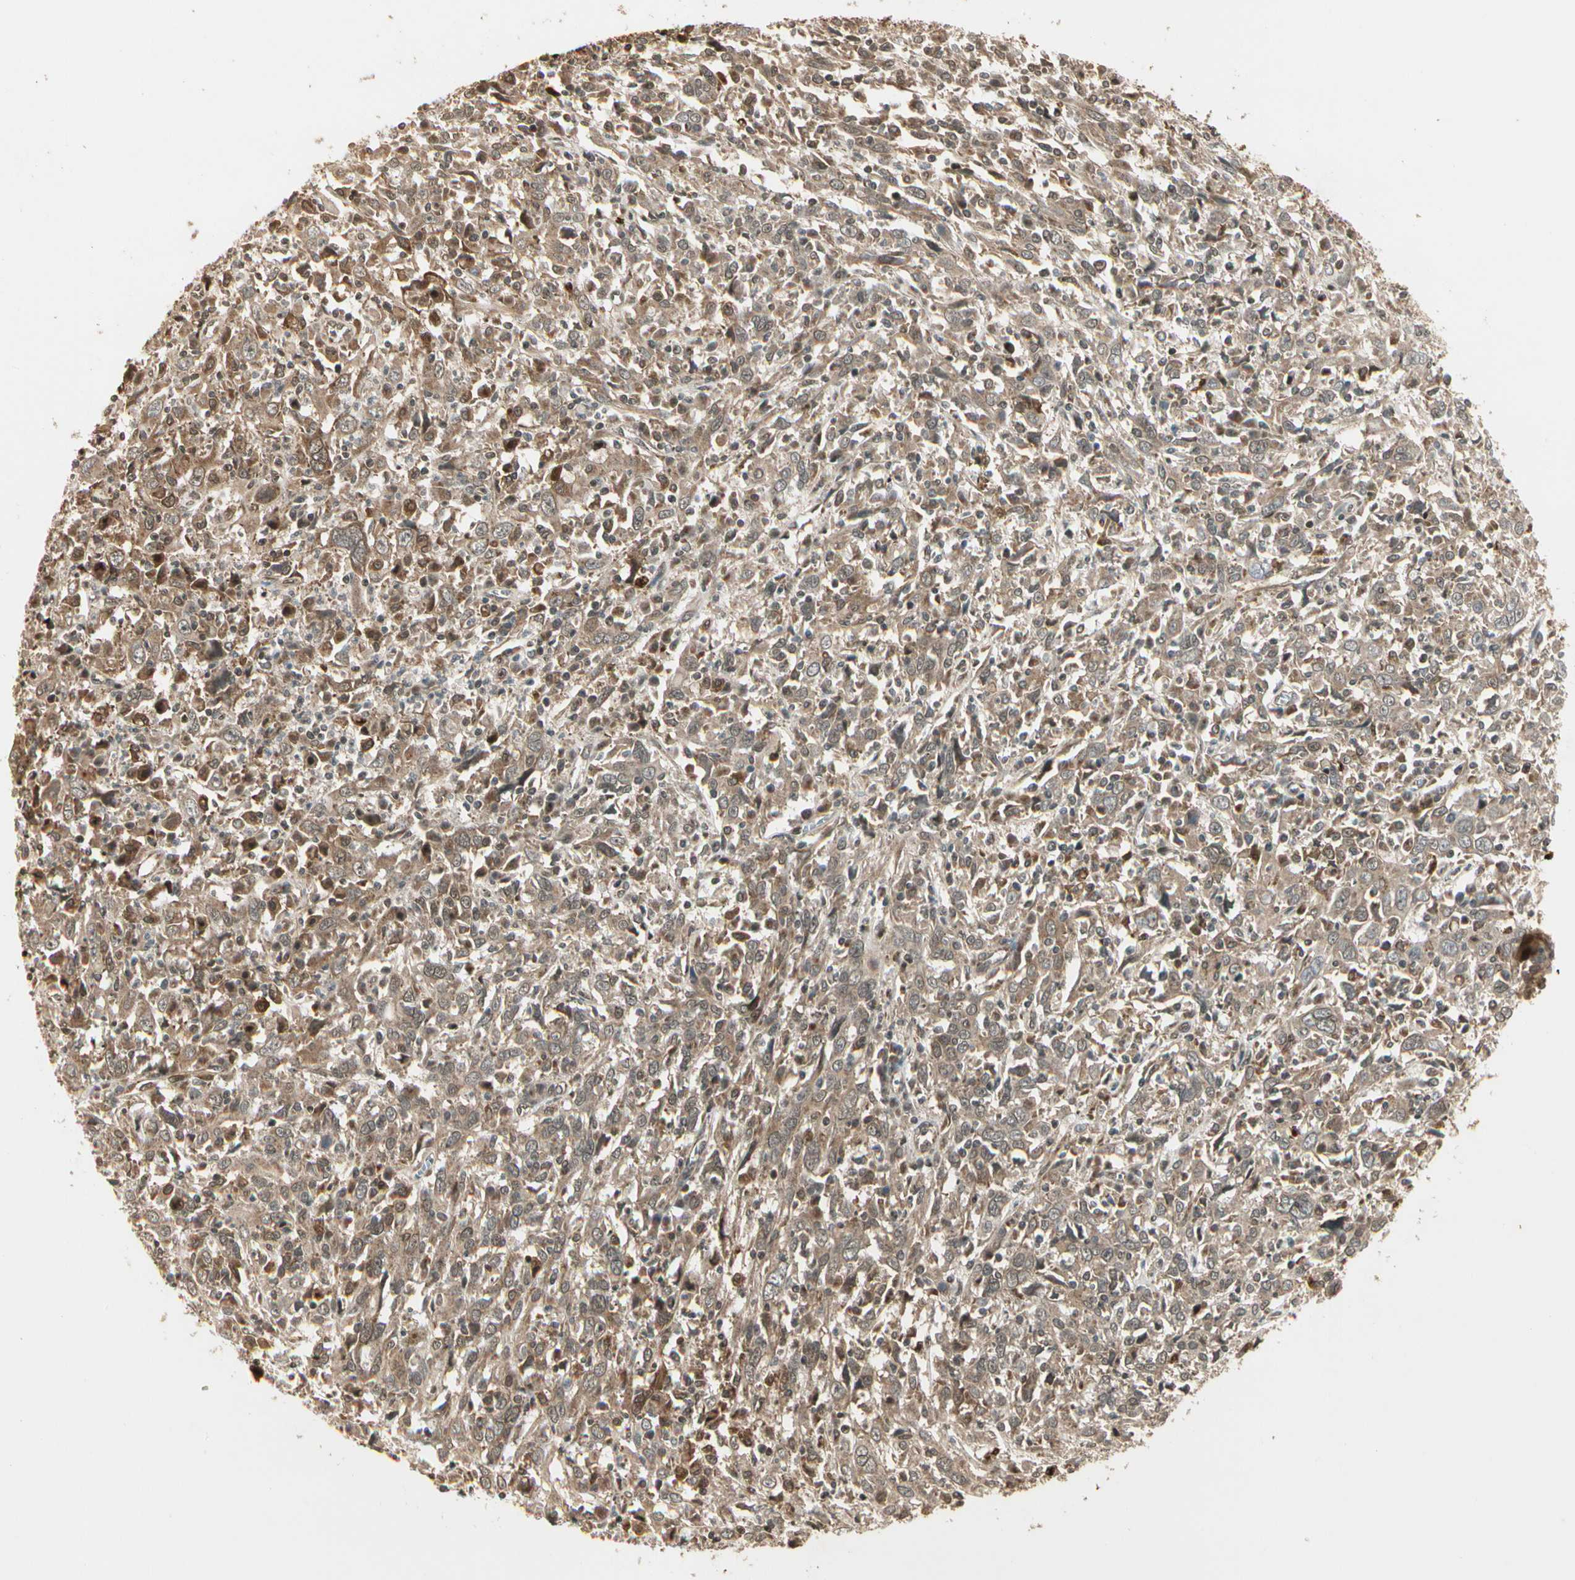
{"staining": {"intensity": "moderate", "quantity": ">75%", "location": "cytoplasmic/membranous"}, "tissue": "cervical cancer", "cell_type": "Tumor cells", "image_type": "cancer", "snomed": [{"axis": "morphology", "description": "Squamous cell carcinoma, NOS"}, {"axis": "topography", "description": "Cervix"}], "caption": "This micrograph reveals cervical cancer stained with immunohistochemistry (IHC) to label a protein in brown. The cytoplasmic/membranous of tumor cells show moderate positivity for the protein. Nuclei are counter-stained blue.", "gene": "GLUL", "patient": {"sex": "female", "age": 46}}